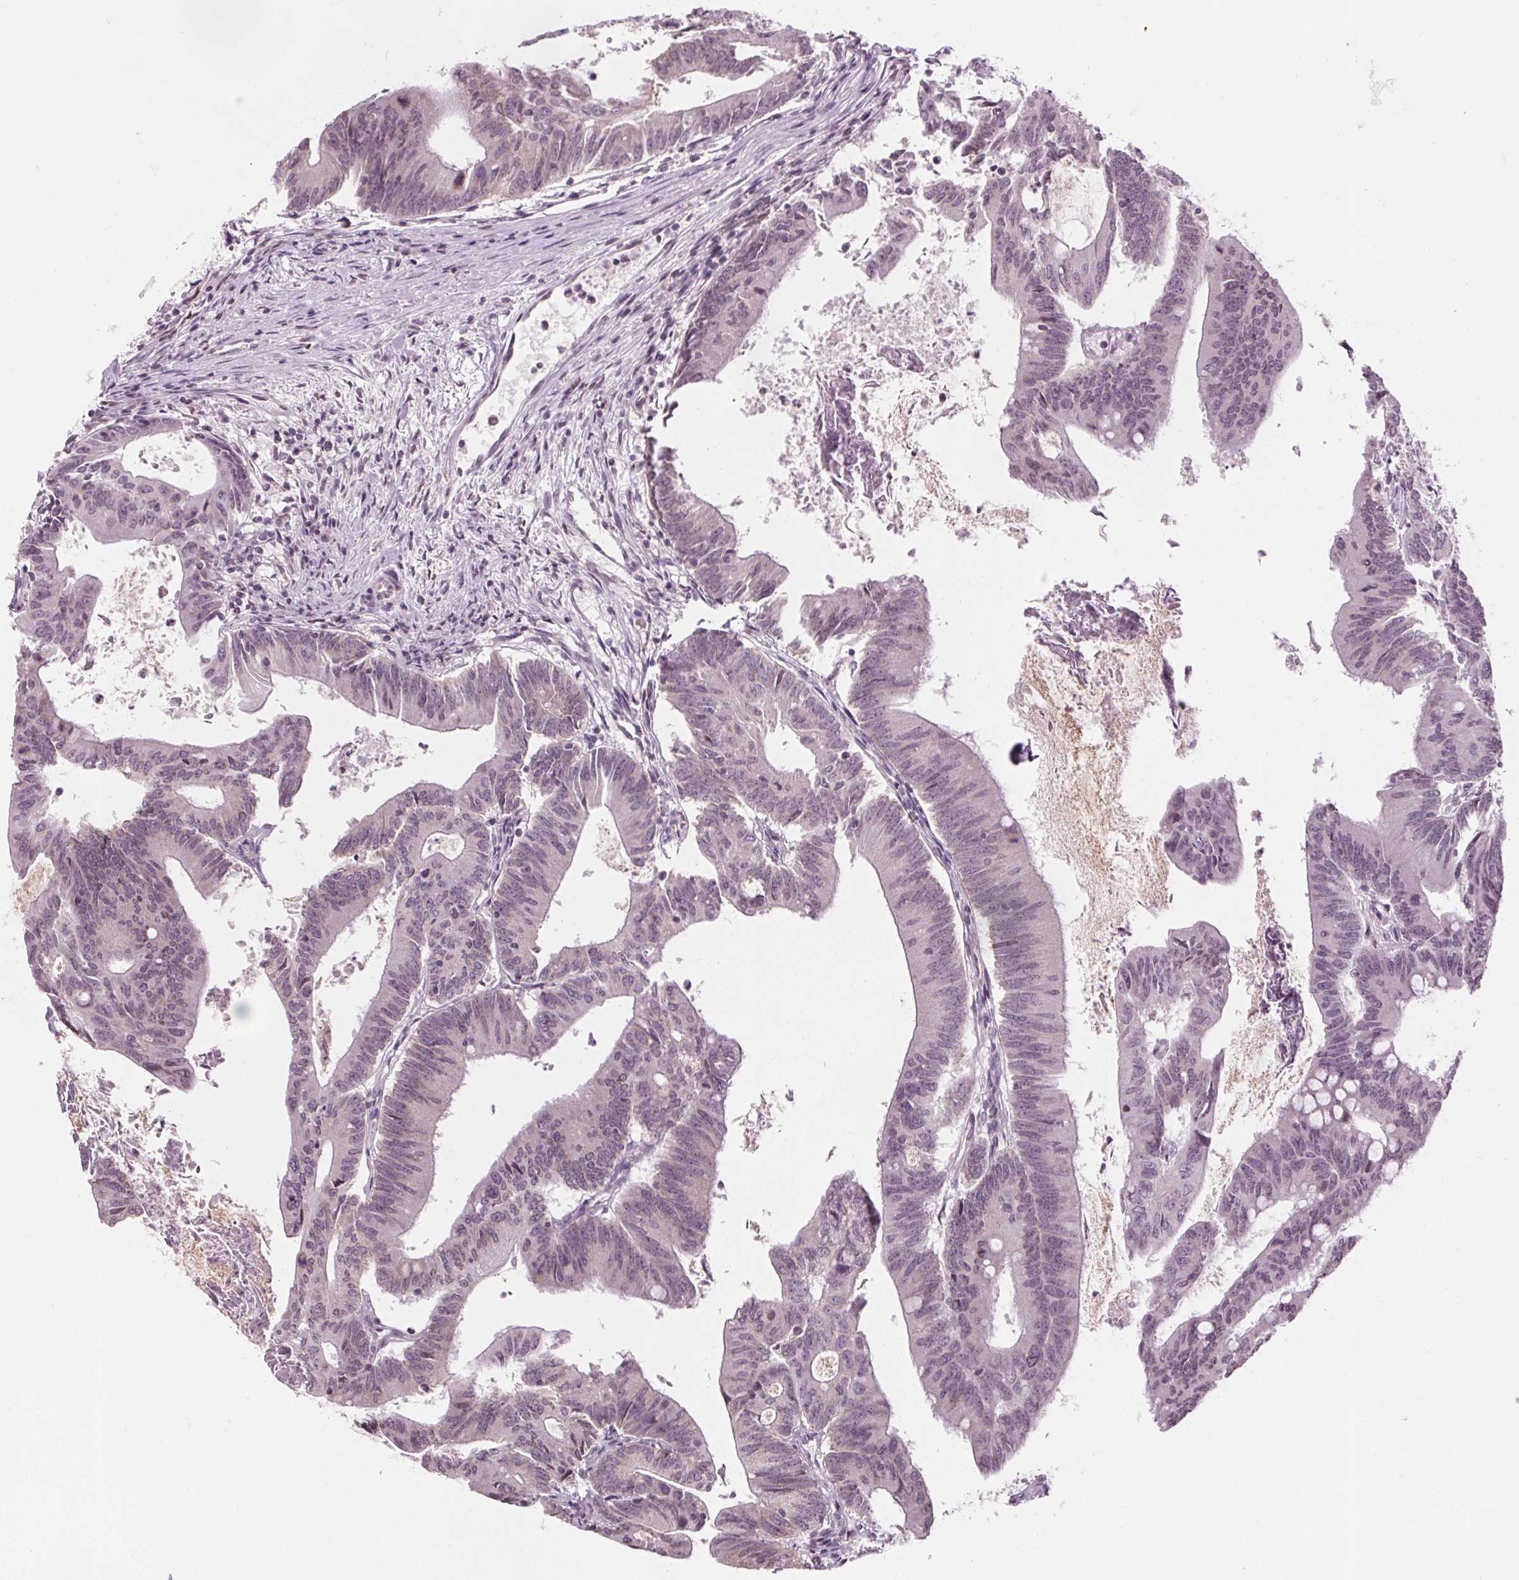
{"staining": {"intensity": "negative", "quantity": "none", "location": "none"}, "tissue": "colorectal cancer", "cell_type": "Tumor cells", "image_type": "cancer", "snomed": [{"axis": "morphology", "description": "Adenocarcinoma, NOS"}, {"axis": "topography", "description": "Colon"}], "caption": "Micrograph shows no significant protein positivity in tumor cells of colorectal cancer (adenocarcinoma). (Brightfield microscopy of DAB IHC at high magnification).", "gene": "LFNG", "patient": {"sex": "female", "age": 70}}